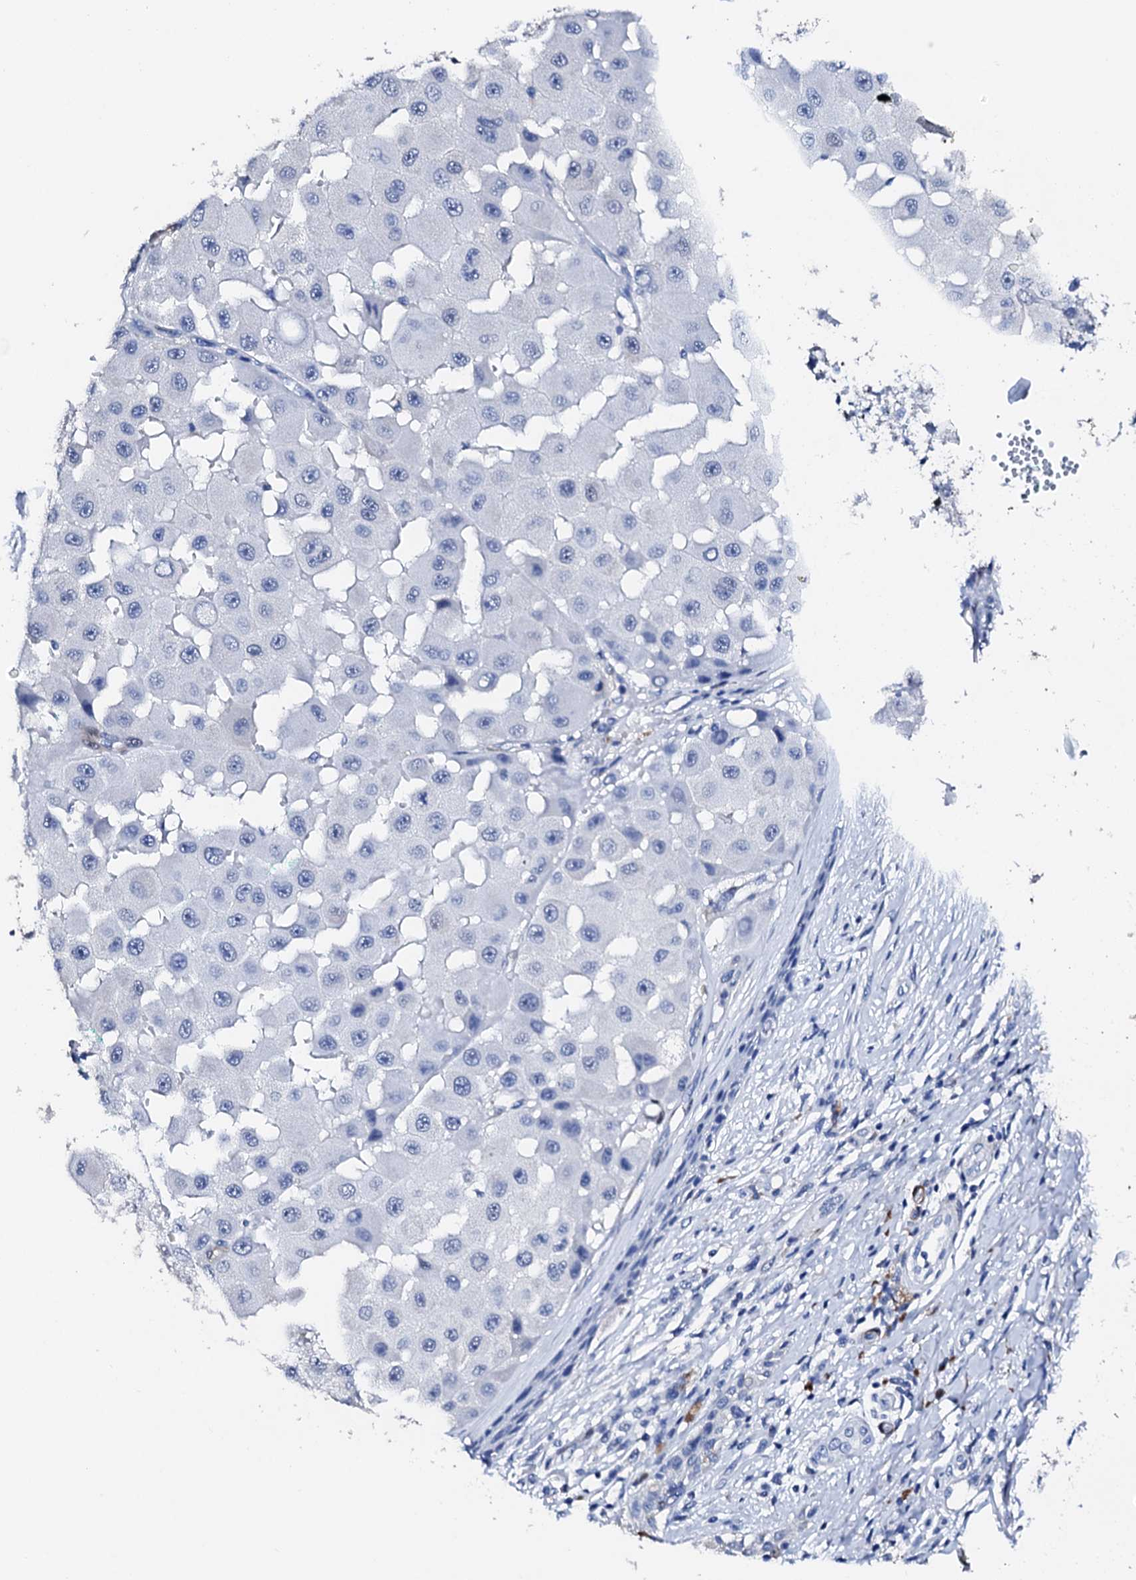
{"staining": {"intensity": "negative", "quantity": "none", "location": "none"}, "tissue": "melanoma", "cell_type": "Tumor cells", "image_type": "cancer", "snomed": [{"axis": "morphology", "description": "Malignant melanoma, NOS"}, {"axis": "topography", "description": "Skin"}], "caption": "Image shows no protein positivity in tumor cells of melanoma tissue. The staining was performed using DAB to visualize the protein expression in brown, while the nuclei were stained in blue with hematoxylin (Magnification: 20x).", "gene": "NRIP2", "patient": {"sex": "female", "age": 81}}